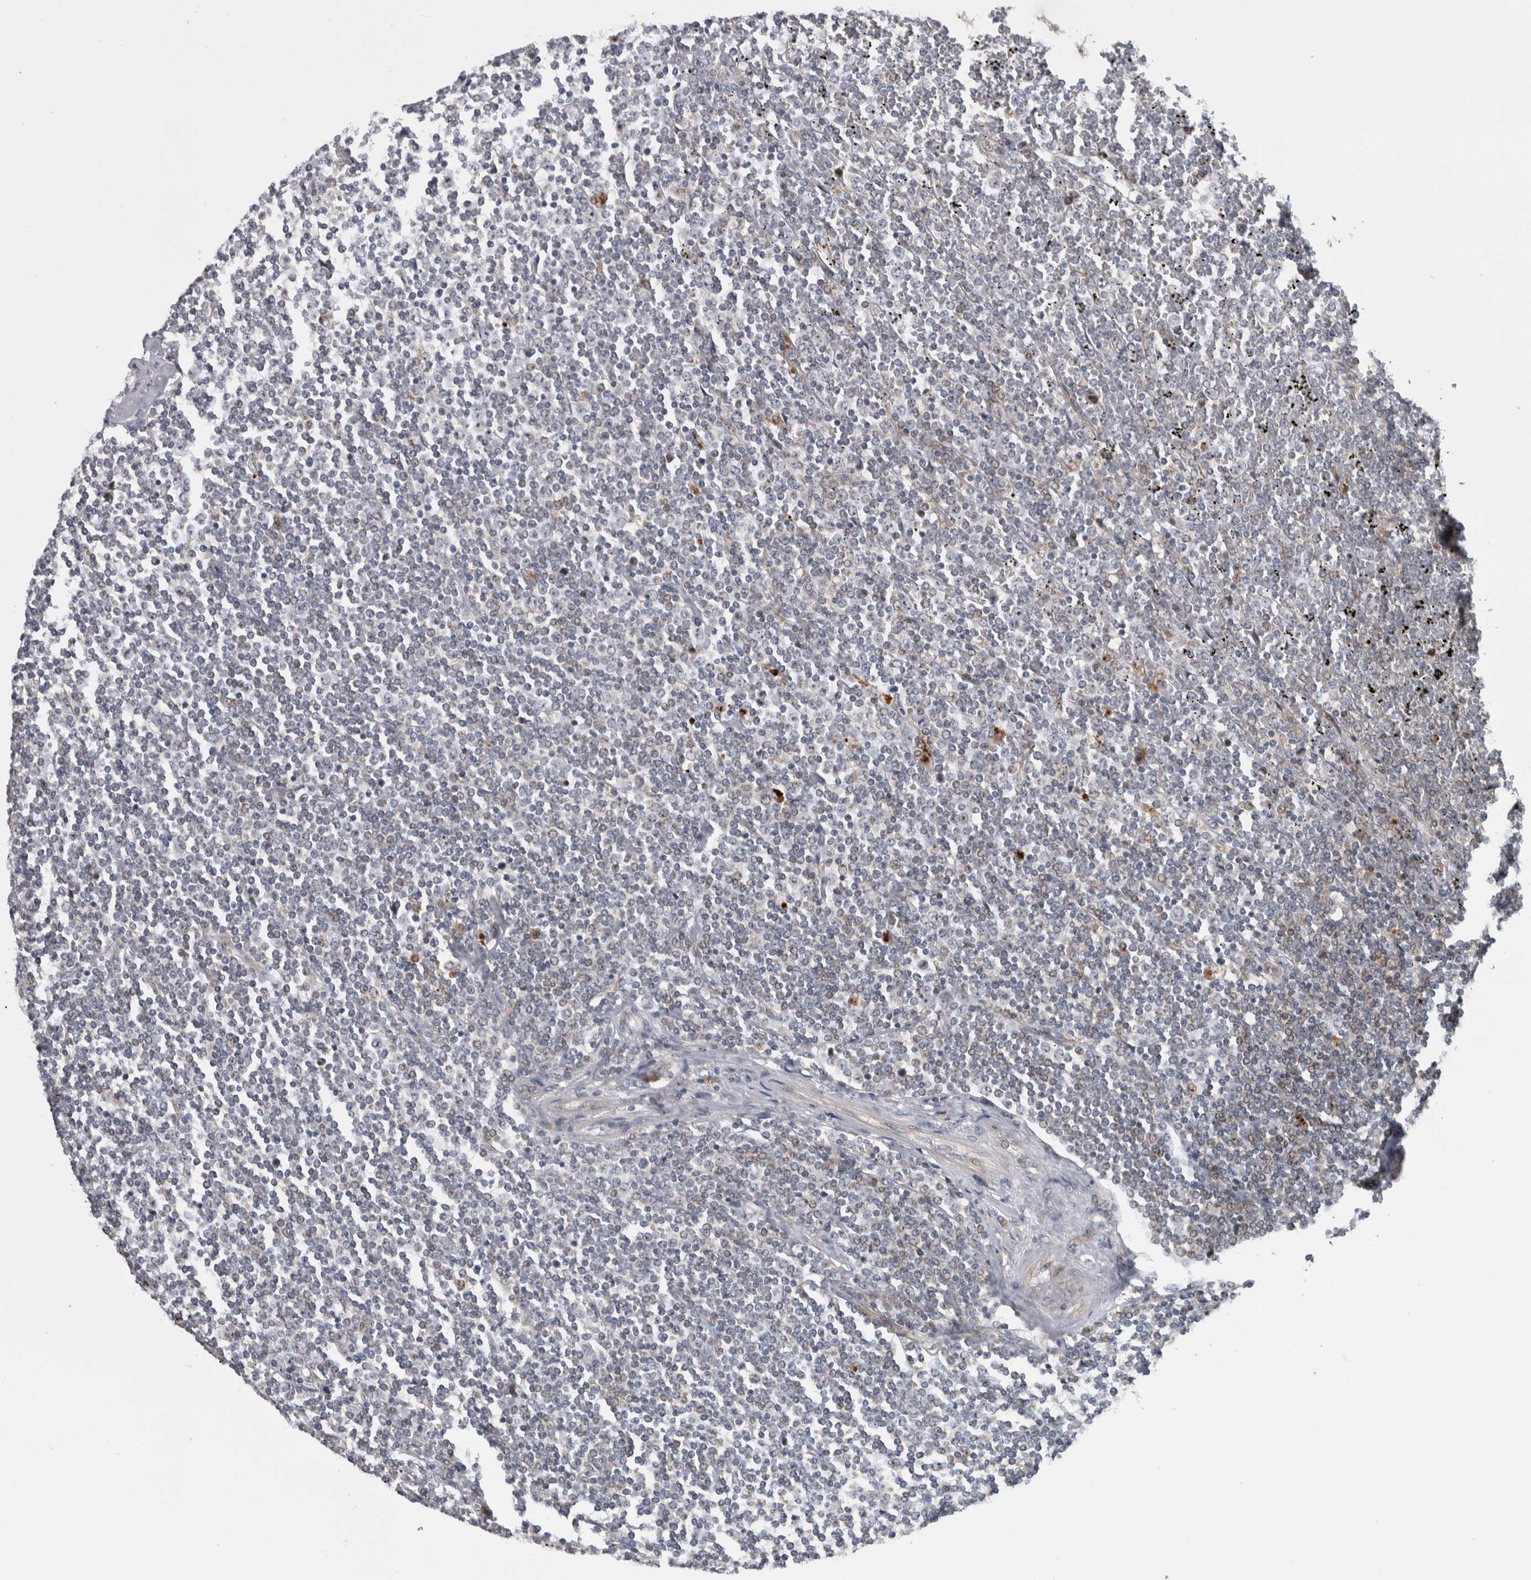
{"staining": {"intensity": "negative", "quantity": "none", "location": "none"}, "tissue": "lymphoma", "cell_type": "Tumor cells", "image_type": "cancer", "snomed": [{"axis": "morphology", "description": "Malignant lymphoma, non-Hodgkin's type, Low grade"}, {"axis": "topography", "description": "Spleen"}], "caption": "This is an IHC photomicrograph of low-grade malignant lymphoma, non-Hodgkin's type. There is no positivity in tumor cells.", "gene": "PRRG4", "patient": {"sex": "female", "age": 19}}